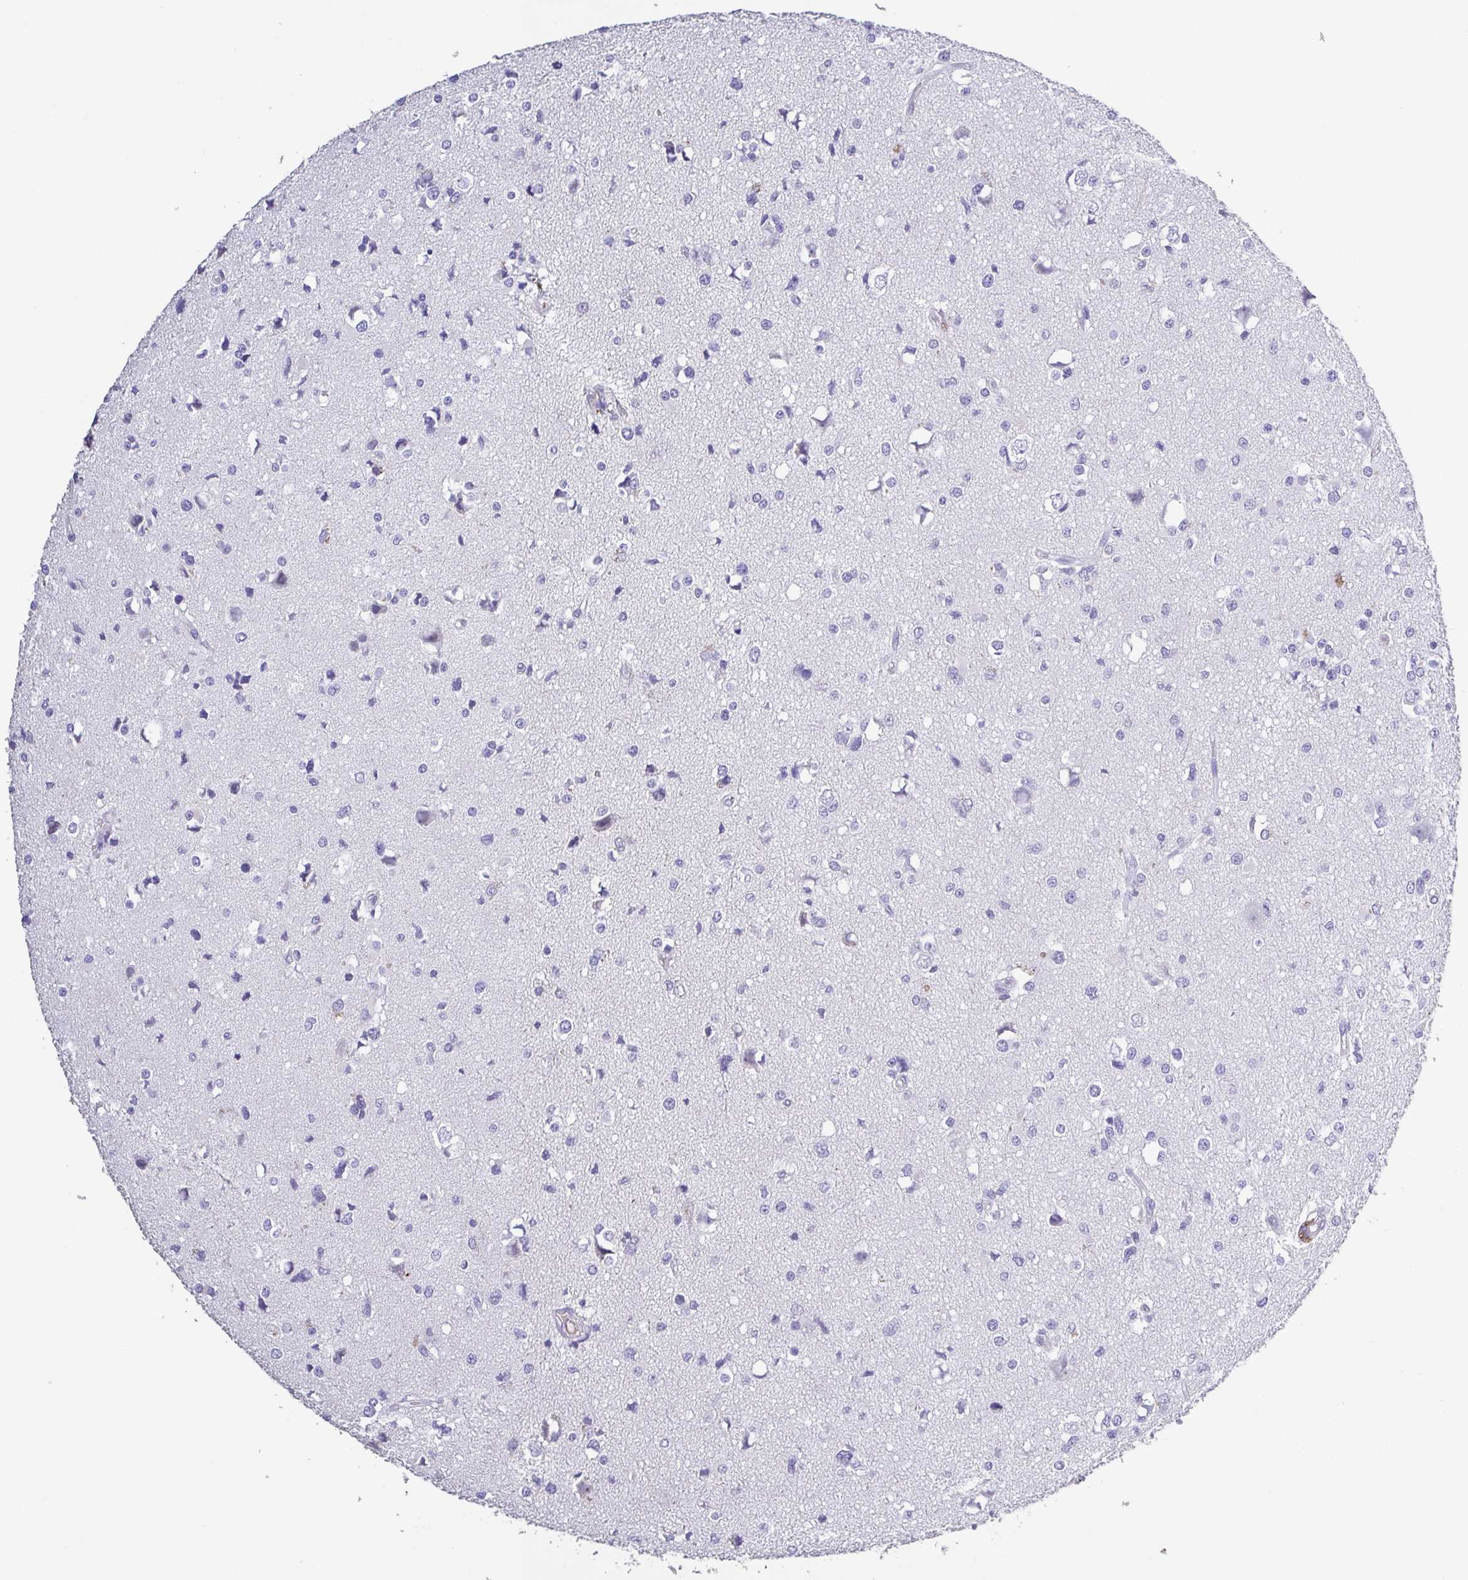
{"staining": {"intensity": "negative", "quantity": "none", "location": "none"}, "tissue": "glioma", "cell_type": "Tumor cells", "image_type": "cancer", "snomed": [{"axis": "morphology", "description": "Glioma, malignant, High grade"}, {"axis": "topography", "description": "Brain"}], "caption": "Tumor cells are negative for protein expression in human malignant high-grade glioma.", "gene": "PGLYRP1", "patient": {"sex": "male", "age": 54}}